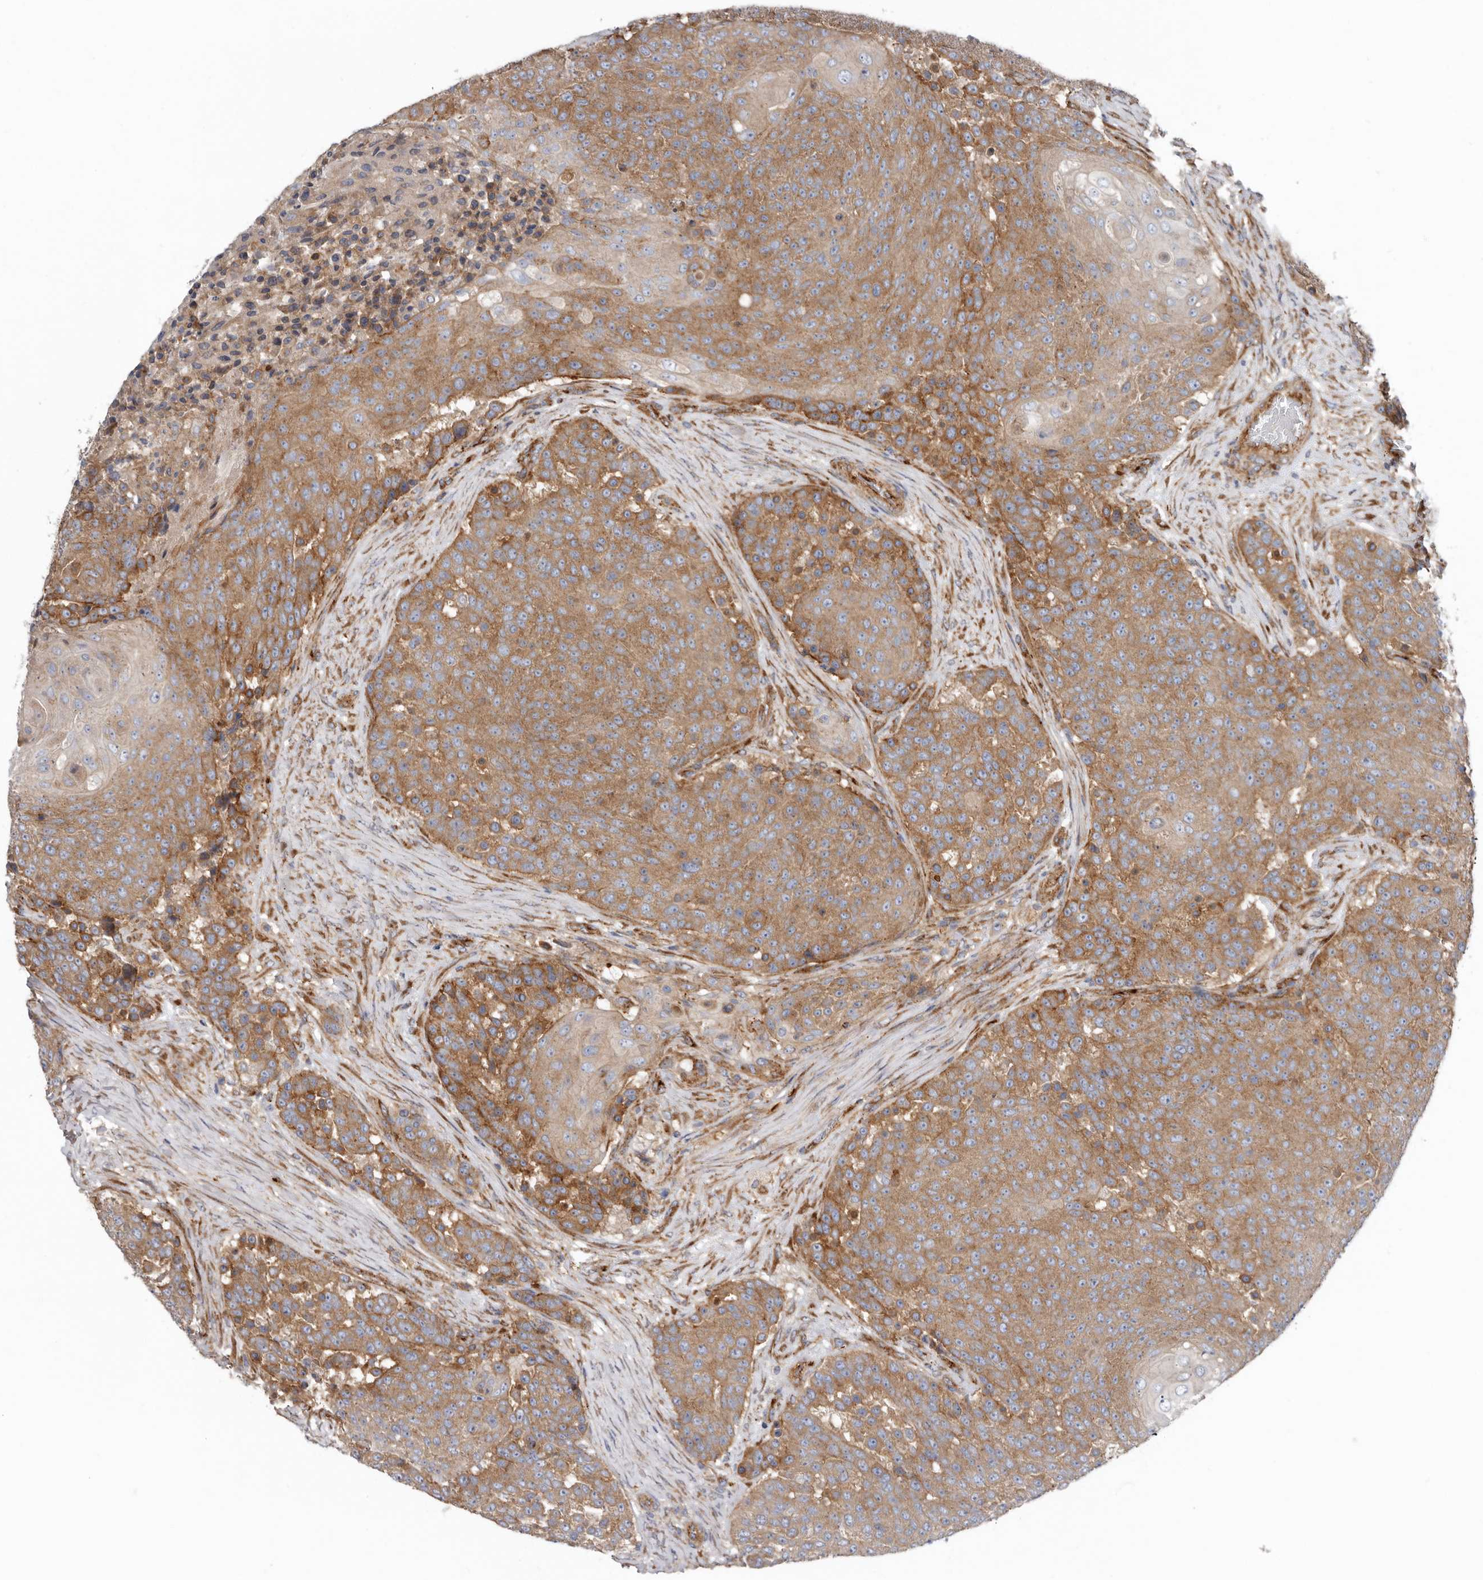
{"staining": {"intensity": "moderate", "quantity": ">75%", "location": "cytoplasmic/membranous"}, "tissue": "urothelial cancer", "cell_type": "Tumor cells", "image_type": "cancer", "snomed": [{"axis": "morphology", "description": "Urothelial carcinoma, High grade"}, {"axis": "topography", "description": "Urinary bladder"}], "caption": "Tumor cells exhibit medium levels of moderate cytoplasmic/membranous expression in about >75% of cells in urothelial cancer. (brown staining indicates protein expression, while blue staining denotes nuclei).", "gene": "LUZP1", "patient": {"sex": "female", "age": 63}}